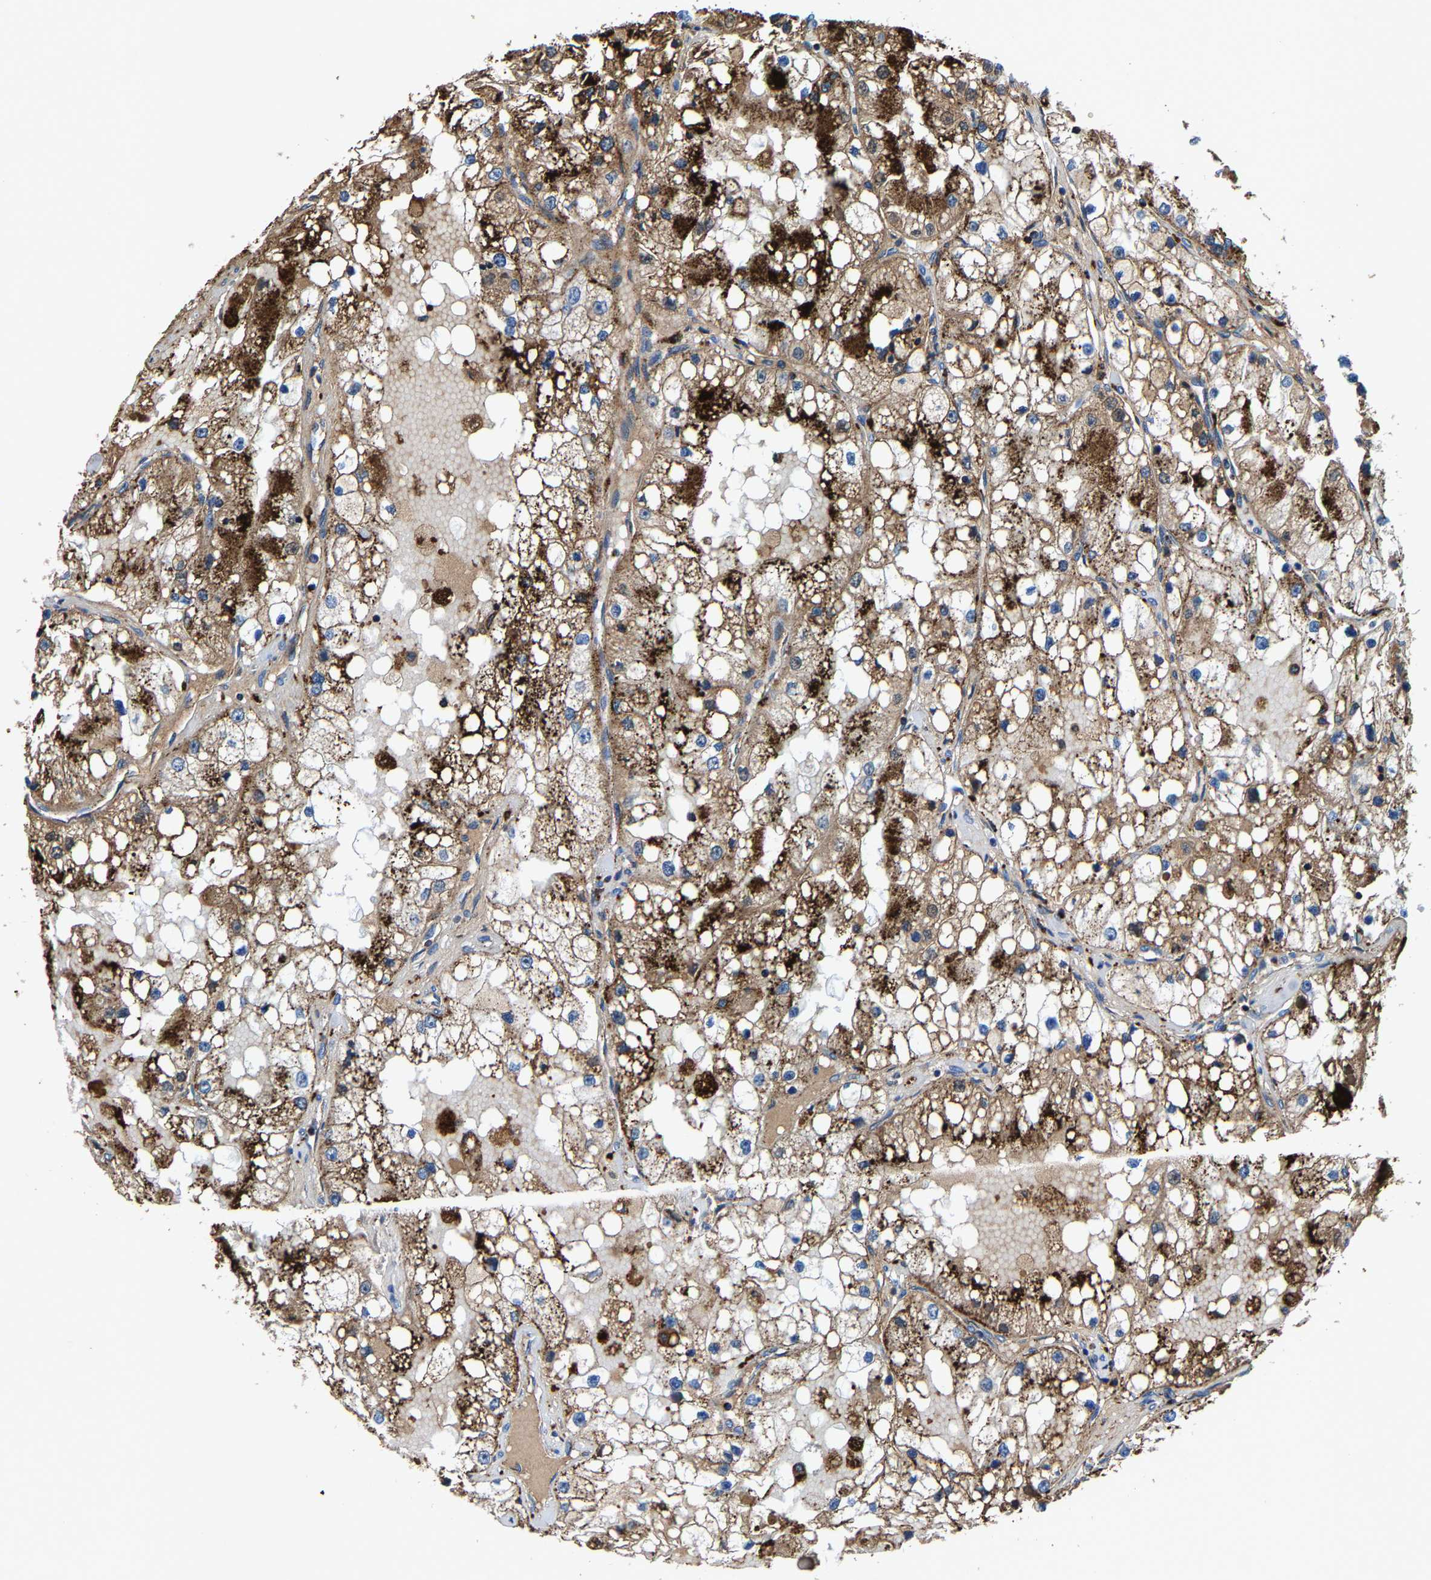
{"staining": {"intensity": "strong", "quantity": ">75%", "location": "cytoplasmic/membranous"}, "tissue": "renal cancer", "cell_type": "Tumor cells", "image_type": "cancer", "snomed": [{"axis": "morphology", "description": "Adenocarcinoma, NOS"}, {"axis": "topography", "description": "Kidney"}], "caption": "The photomicrograph reveals a brown stain indicating the presence of a protein in the cytoplasmic/membranous of tumor cells in renal cancer (adenocarcinoma).", "gene": "DPP7", "patient": {"sex": "male", "age": 68}}